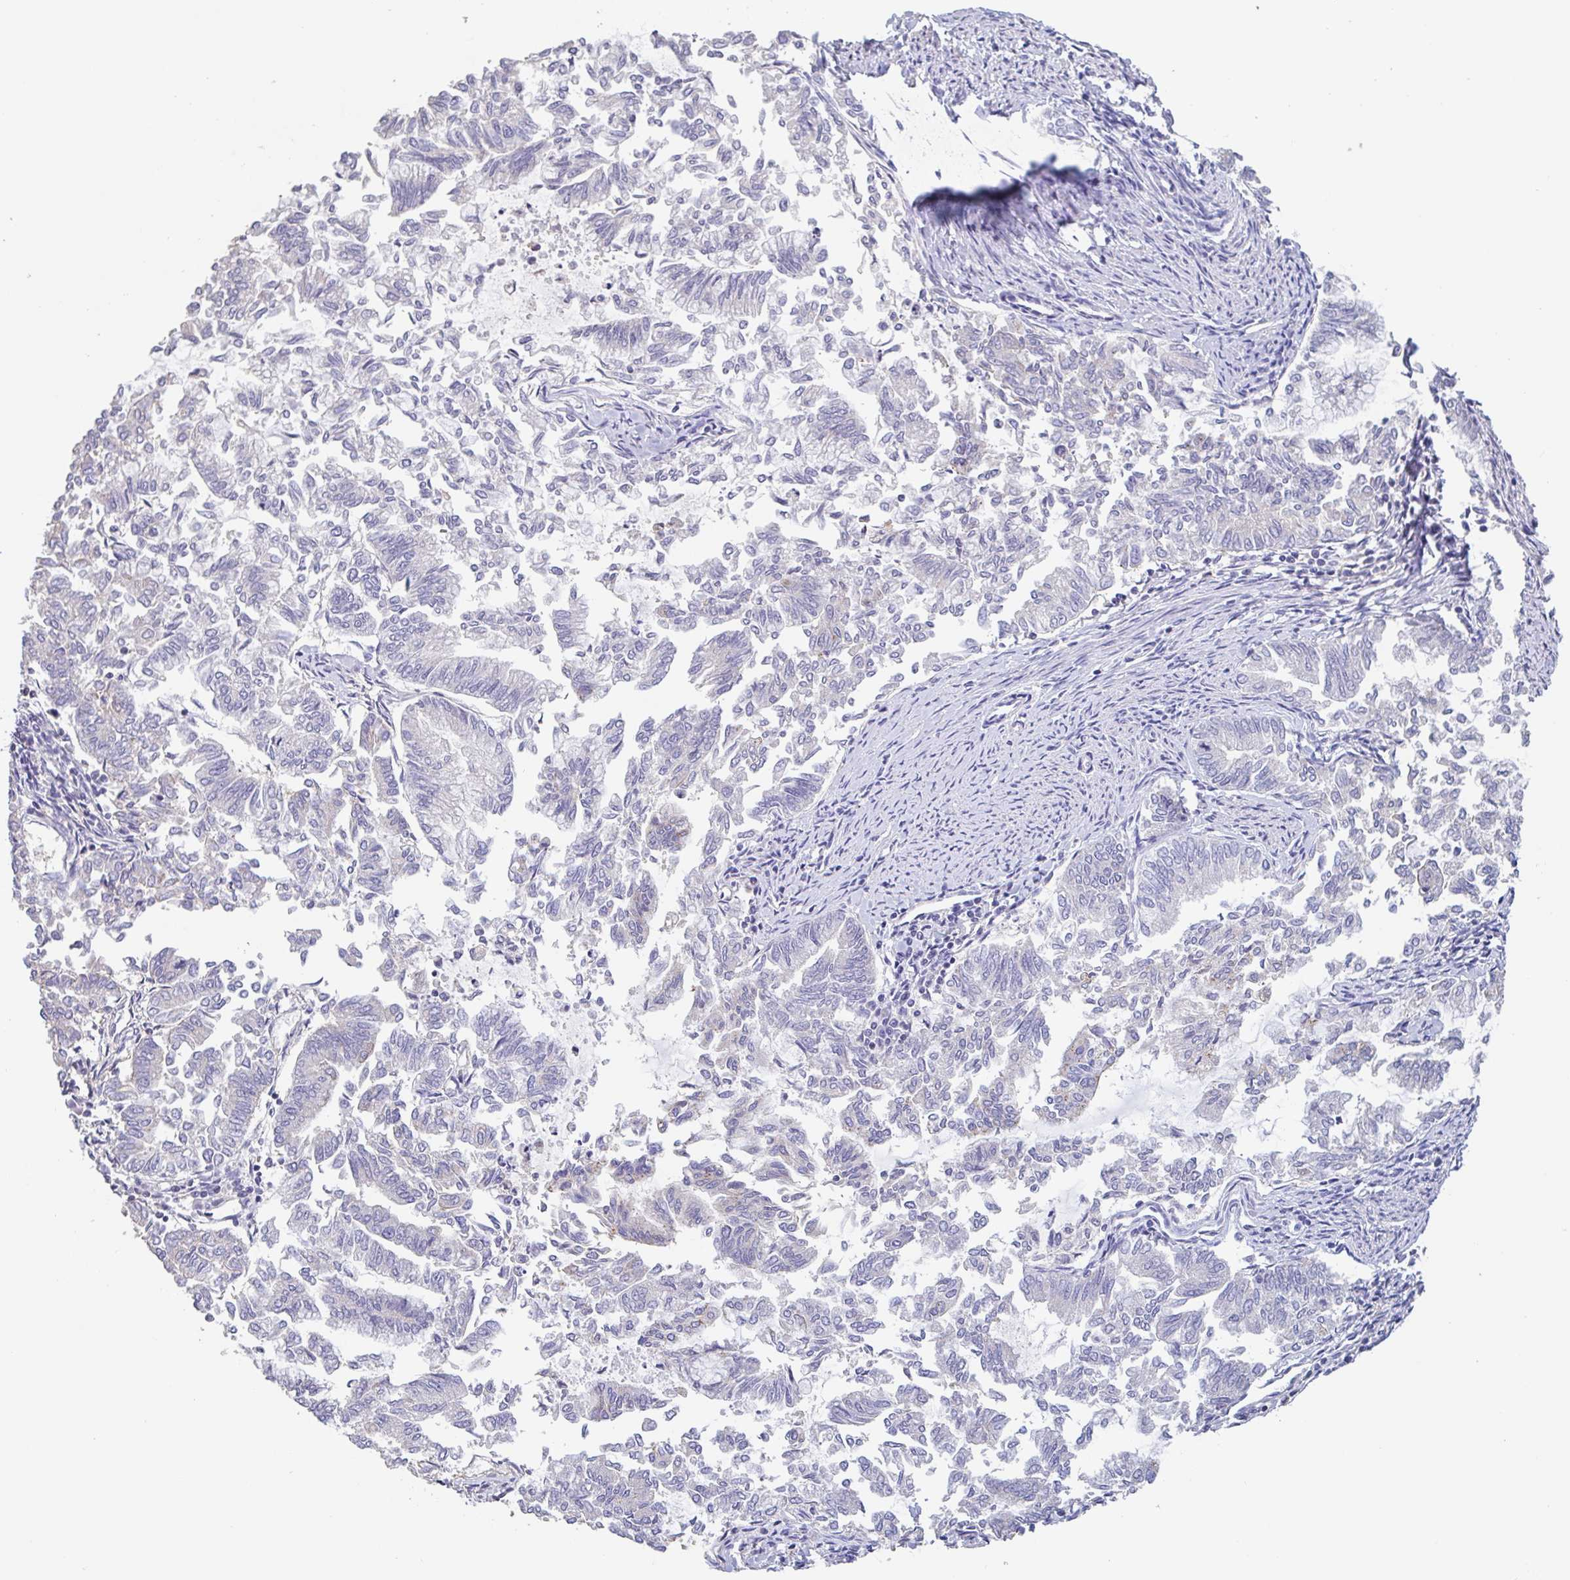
{"staining": {"intensity": "negative", "quantity": "none", "location": "none"}, "tissue": "endometrial cancer", "cell_type": "Tumor cells", "image_type": "cancer", "snomed": [{"axis": "morphology", "description": "Adenocarcinoma, NOS"}, {"axis": "topography", "description": "Endometrium"}], "caption": "A photomicrograph of endometrial adenocarcinoma stained for a protein displays no brown staining in tumor cells. Nuclei are stained in blue.", "gene": "CHMP5", "patient": {"sex": "female", "age": 79}}